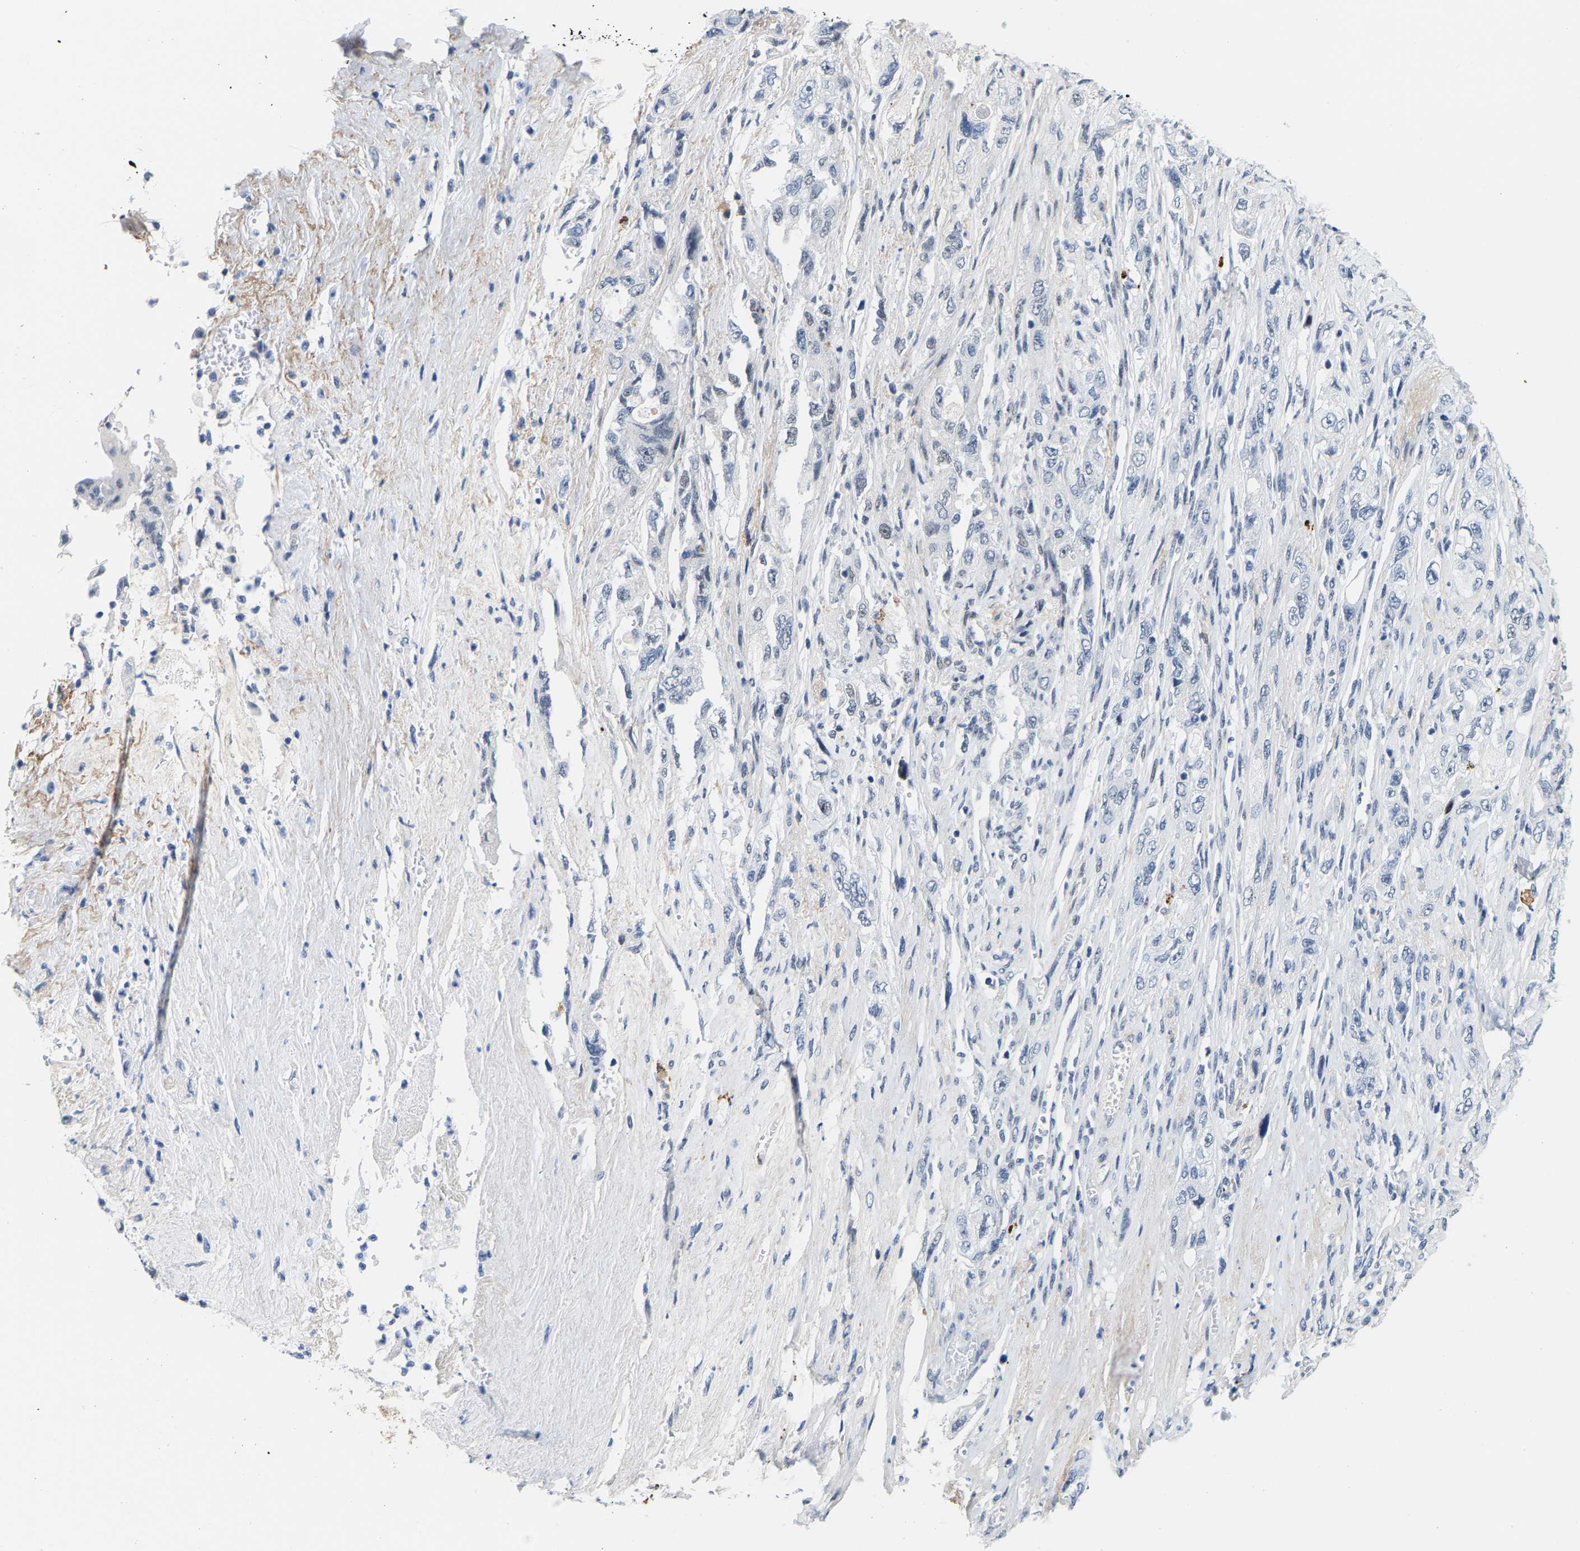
{"staining": {"intensity": "negative", "quantity": "none", "location": "none"}, "tissue": "pancreatic cancer", "cell_type": "Tumor cells", "image_type": "cancer", "snomed": [{"axis": "morphology", "description": "Adenocarcinoma, NOS"}, {"axis": "topography", "description": "Pancreas"}], "caption": "Pancreatic cancer stained for a protein using immunohistochemistry (IHC) reveals no positivity tumor cells.", "gene": "SETD1B", "patient": {"sex": "female", "age": 73}}